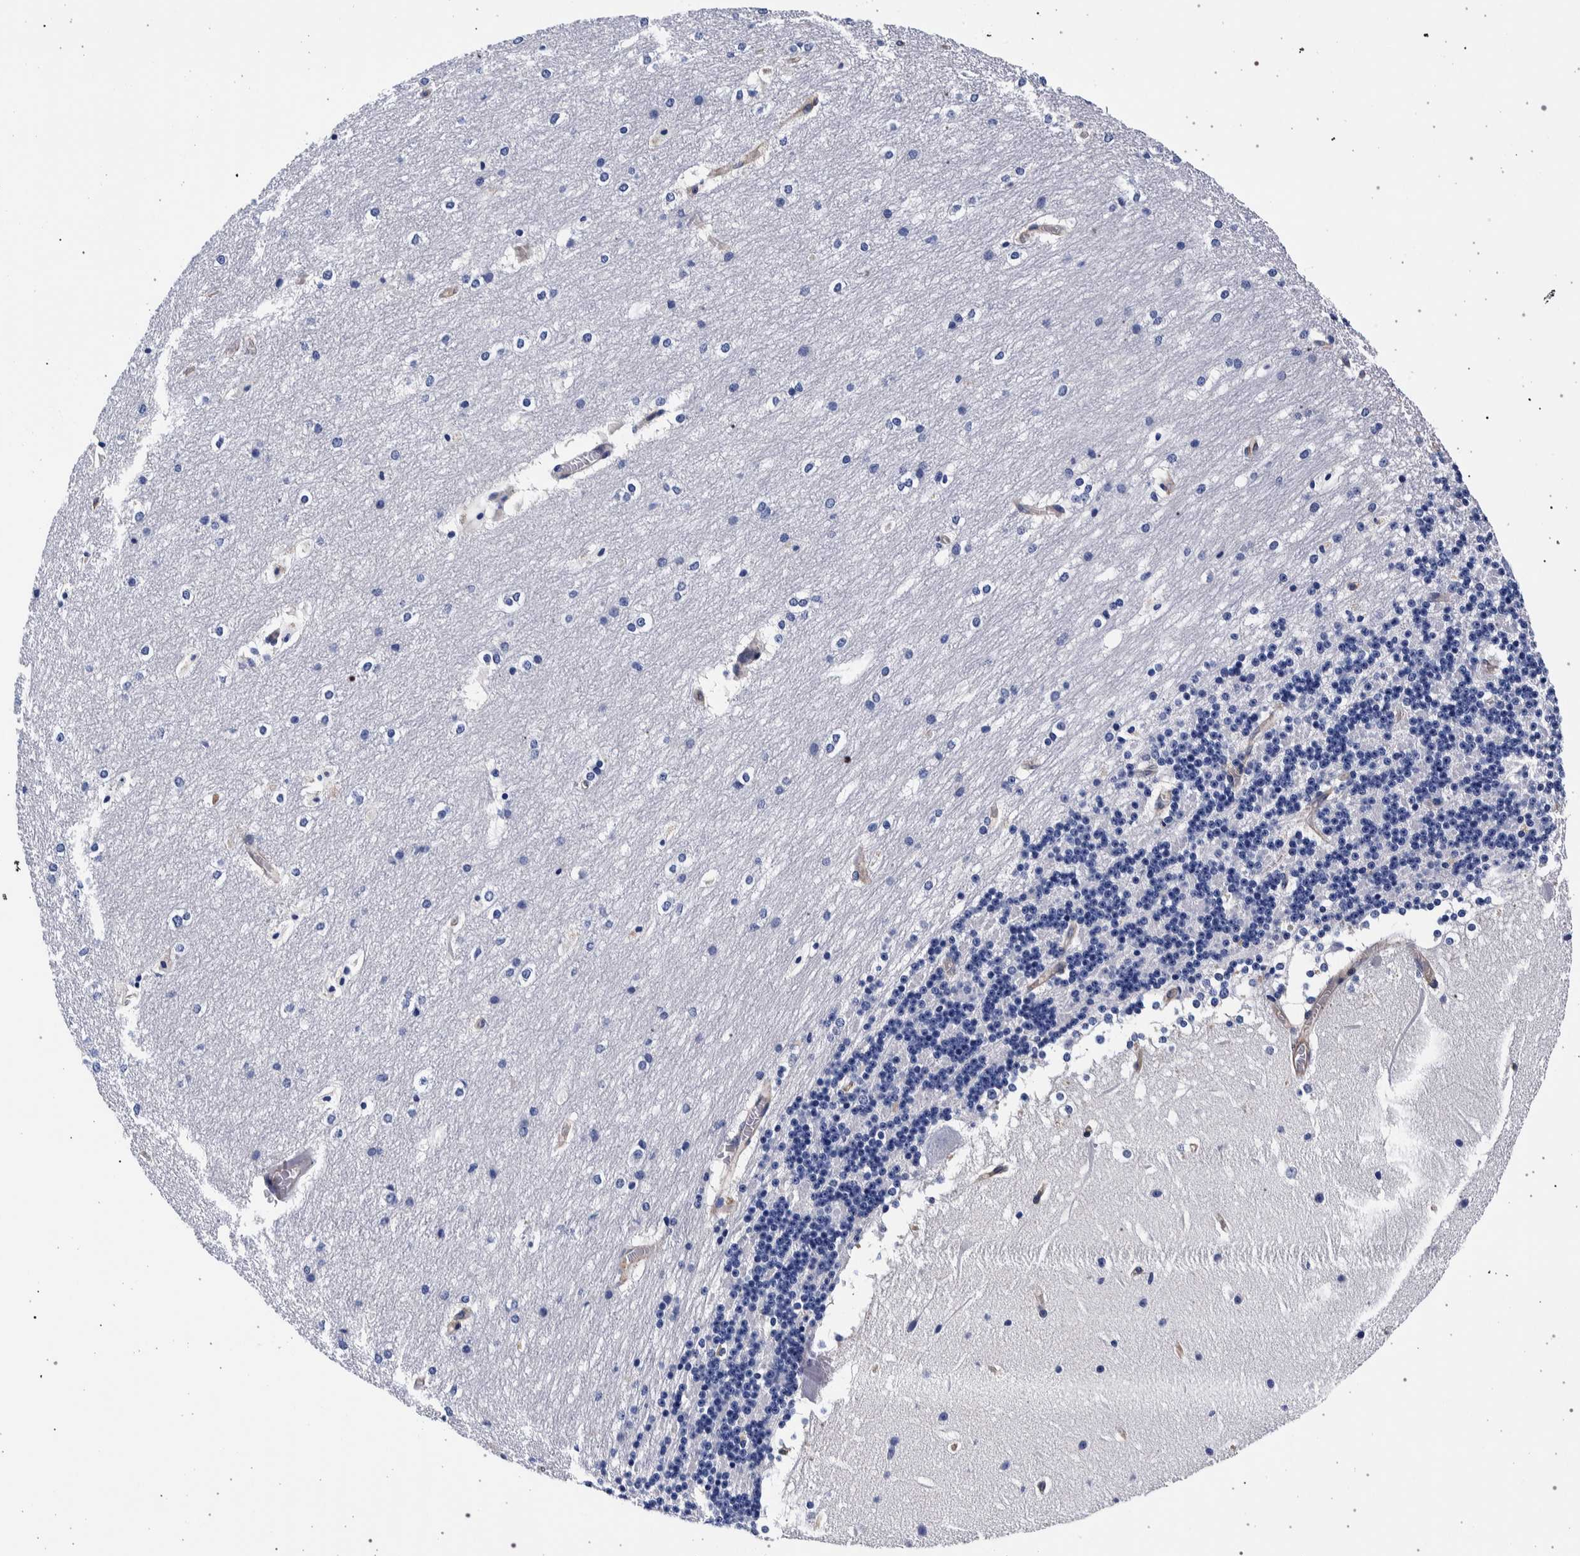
{"staining": {"intensity": "negative", "quantity": "none", "location": "none"}, "tissue": "cerebellum", "cell_type": "Cells in granular layer", "image_type": "normal", "snomed": [{"axis": "morphology", "description": "Normal tissue, NOS"}, {"axis": "topography", "description": "Cerebellum"}], "caption": "An image of human cerebellum is negative for staining in cells in granular layer.", "gene": "NIBAN2", "patient": {"sex": "female", "age": 19}}